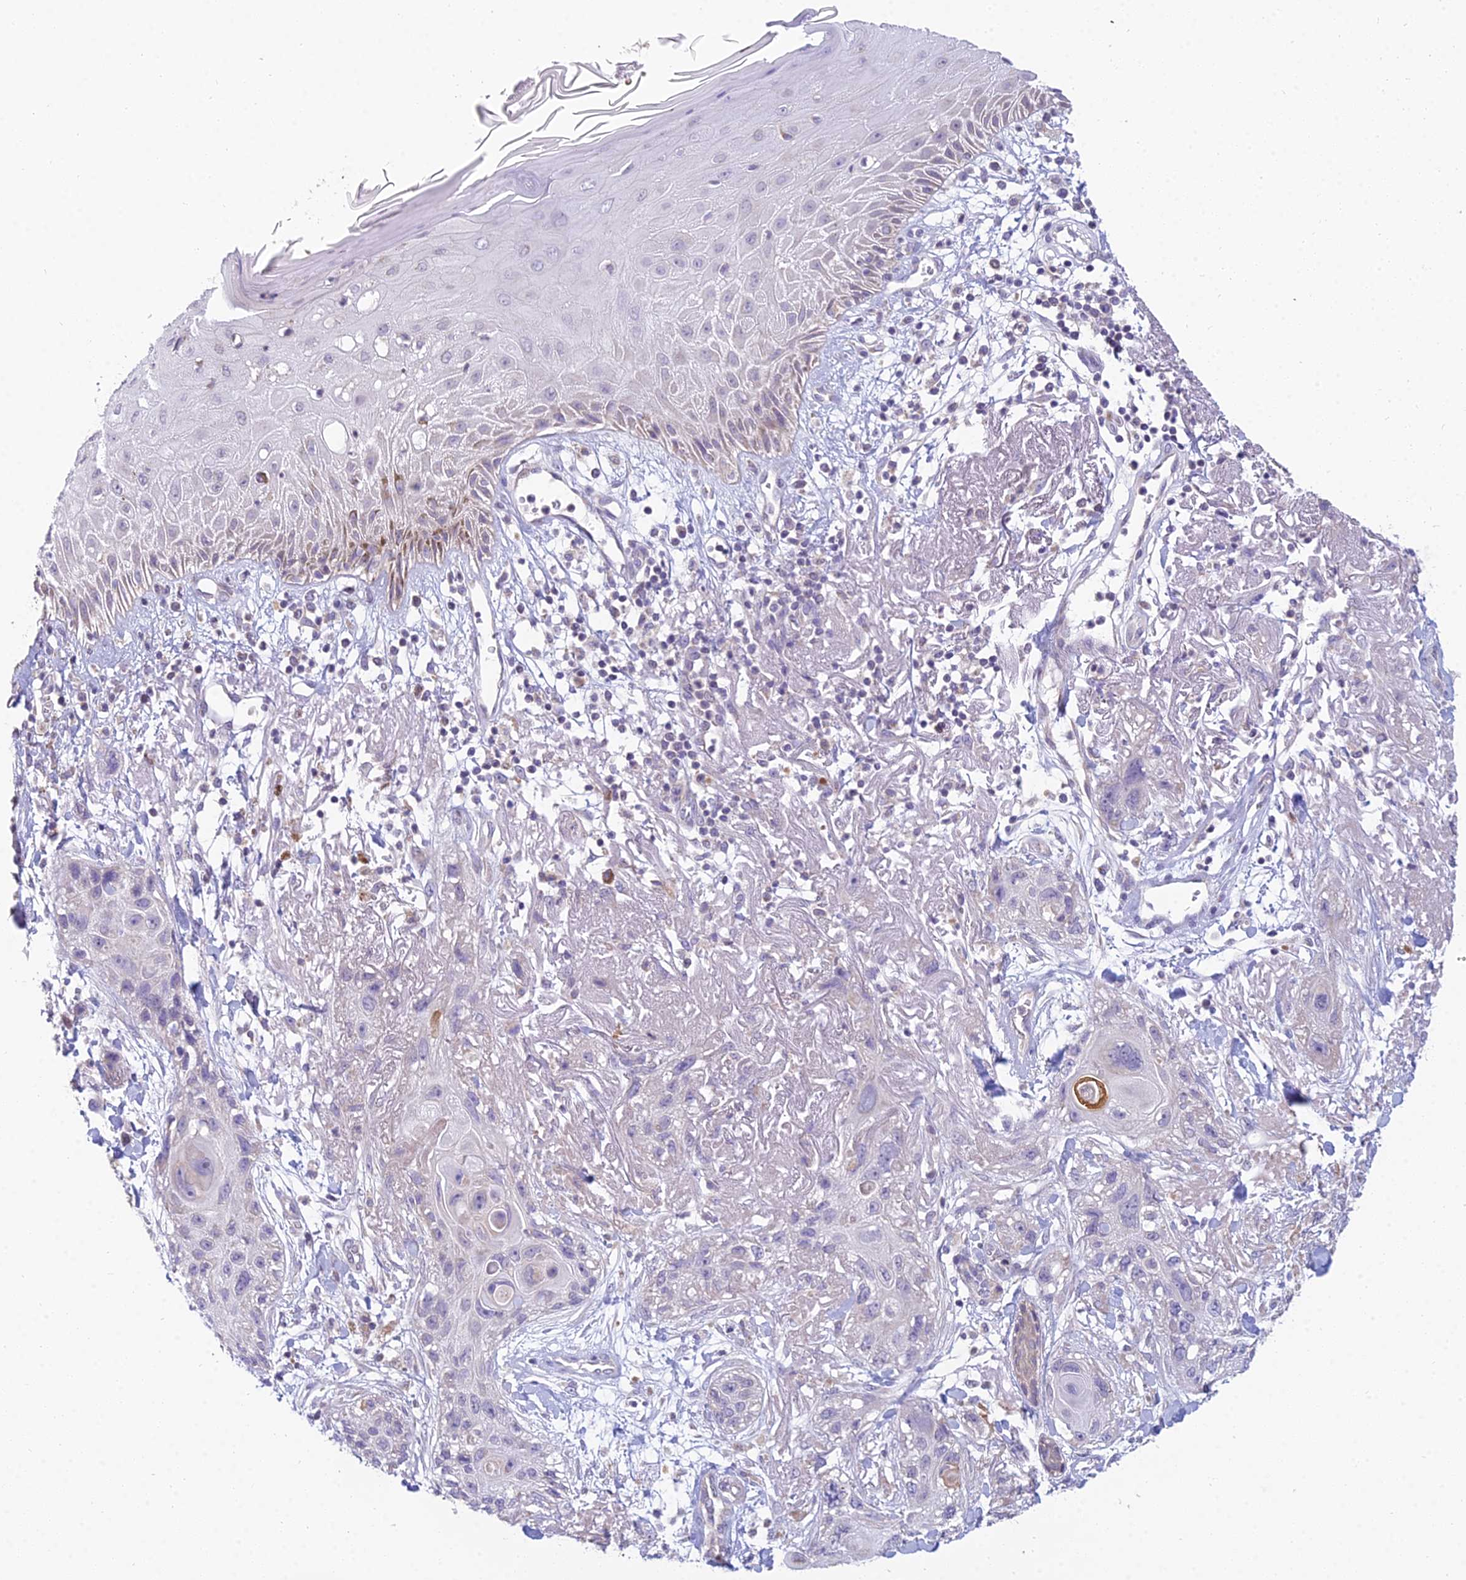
{"staining": {"intensity": "negative", "quantity": "none", "location": "none"}, "tissue": "skin cancer", "cell_type": "Tumor cells", "image_type": "cancer", "snomed": [{"axis": "morphology", "description": "Normal tissue, NOS"}, {"axis": "morphology", "description": "Squamous cell carcinoma, NOS"}, {"axis": "topography", "description": "Skin"}], "caption": "This image is of skin cancer stained with IHC to label a protein in brown with the nuclei are counter-stained blue. There is no staining in tumor cells.", "gene": "CFAP206", "patient": {"sex": "male", "age": 72}}